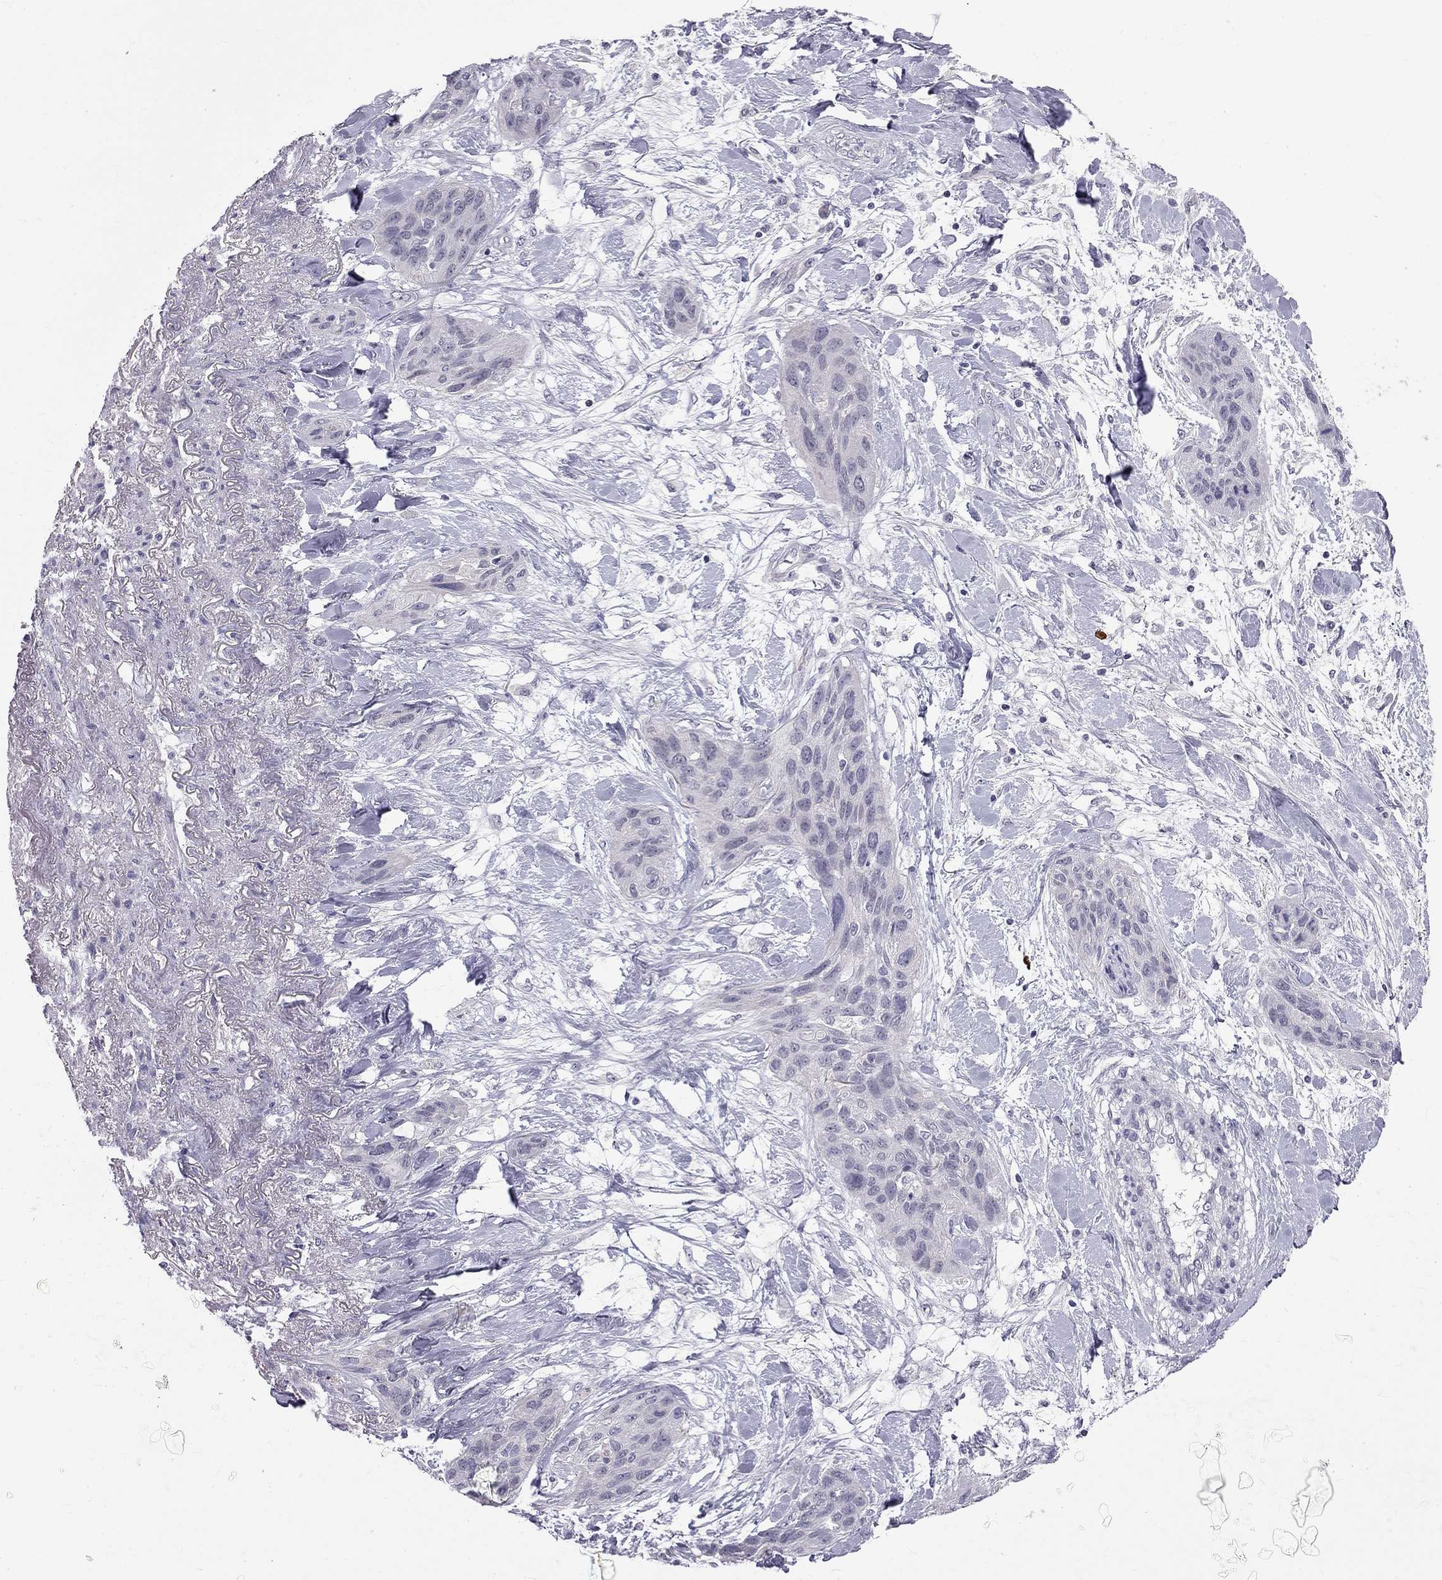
{"staining": {"intensity": "negative", "quantity": "none", "location": "none"}, "tissue": "lung cancer", "cell_type": "Tumor cells", "image_type": "cancer", "snomed": [{"axis": "morphology", "description": "Squamous cell carcinoma, NOS"}, {"axis": "topography", "description": "Lung"}], "caption": "Micrograph shows no significant protein staining in tumor cells of squamous cell carcinoma (lung).", "gene": "RTL9", "patient": {"sex": "female", "age": 70}}